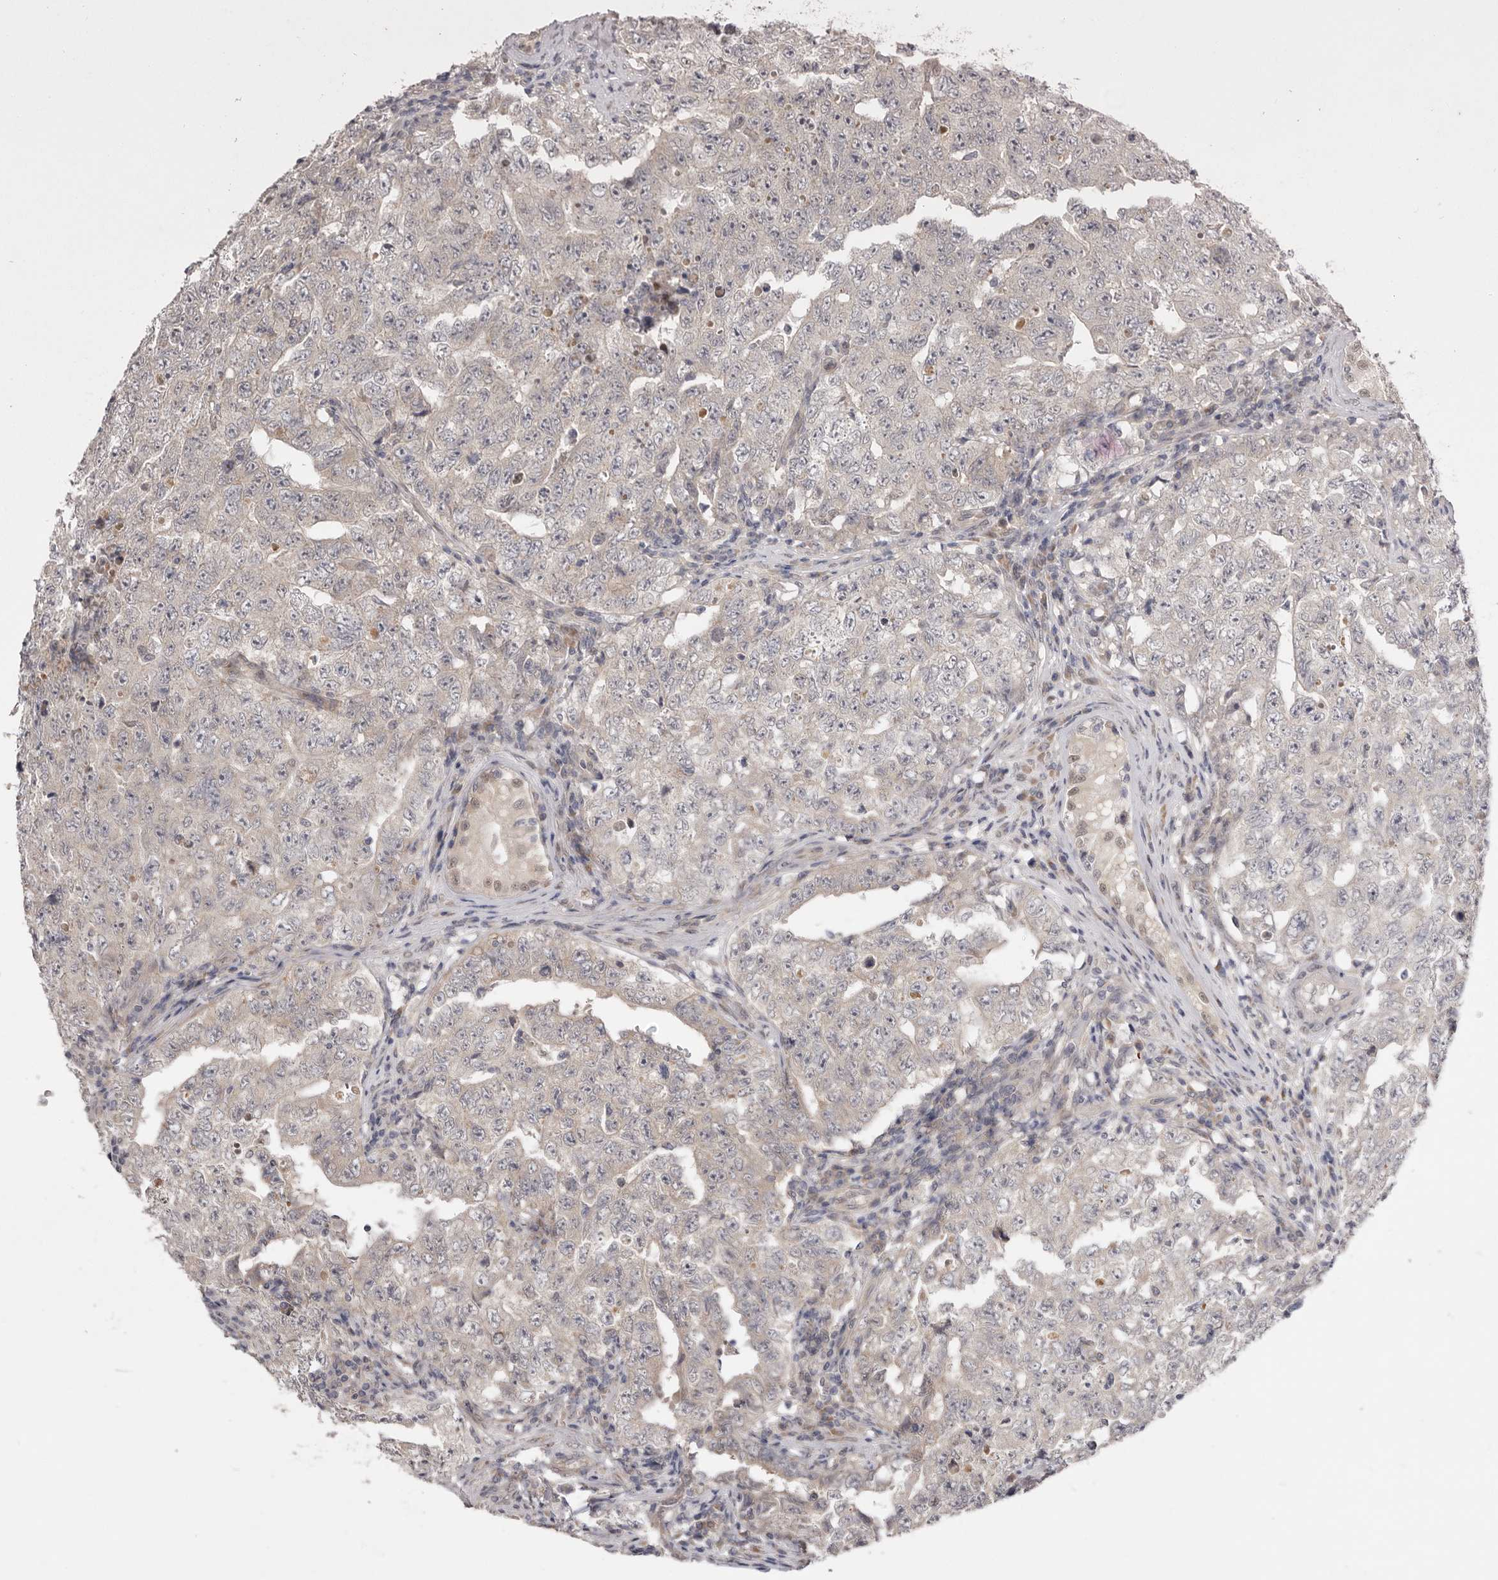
{"staining": {"intensity": "negative", "quantity": "none", "location": "none"}, "tissue": "testis cancer", "cell_type": "Tumor cells", "image_type": "cancer", "snomed": [{"axis": "morphology", "description": "Carcinoma, Embryonal, NOS"}, {"axis": "topography", "description": "Testis"}], "caption": "The histopathology image shows no significant expression in tumor cells of embryonal carcinoma (testis). (Stains: DAB (3,3'-diaminobenzidine) immunohistochemistry with hematoxylin counter stain, Microscopy: brightfield microscopy at high magnification).", "gene": "NSUN4", "patient": {"sex": "male", "age": 26}}